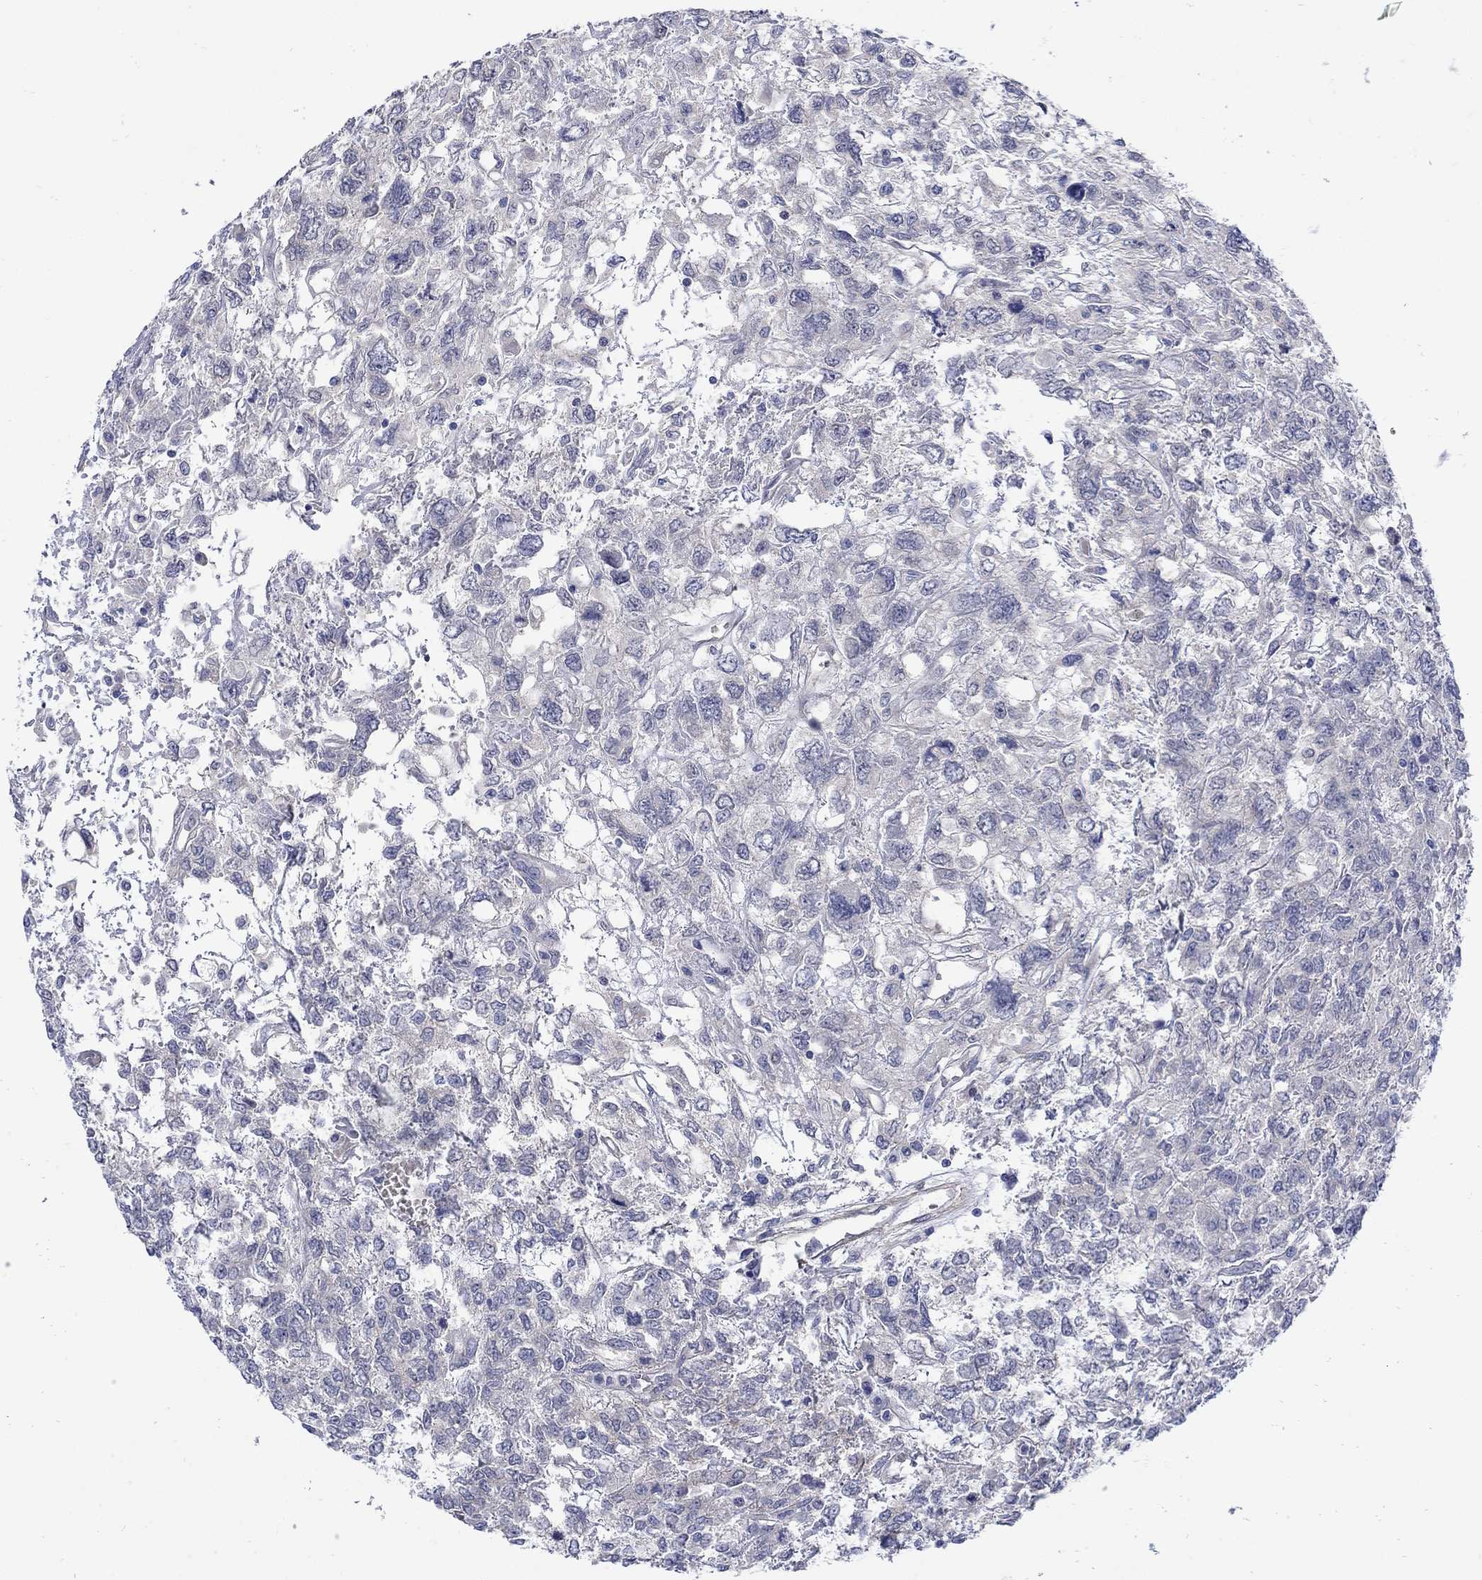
{"staining": {"intensity": "negative", "quantity": "none", "location": "none"}, "tissue": "testis cancer", "cell_type": "Tumor cells", "image_type": "cancer", "snomed": [{"axis": "morphology", "description": "Seminoma, NOS"}, {"axis": "topography", "description": "Testis"}], "caption": "High magnification brightfield microscopy of seminoma (testis) stained with DAB (brown) and counterstained with hematoxylin (blue): tumor cells show no significant positivity.", "gene": "SCN7A", "patient": {"sex": "male", "age": 52}}